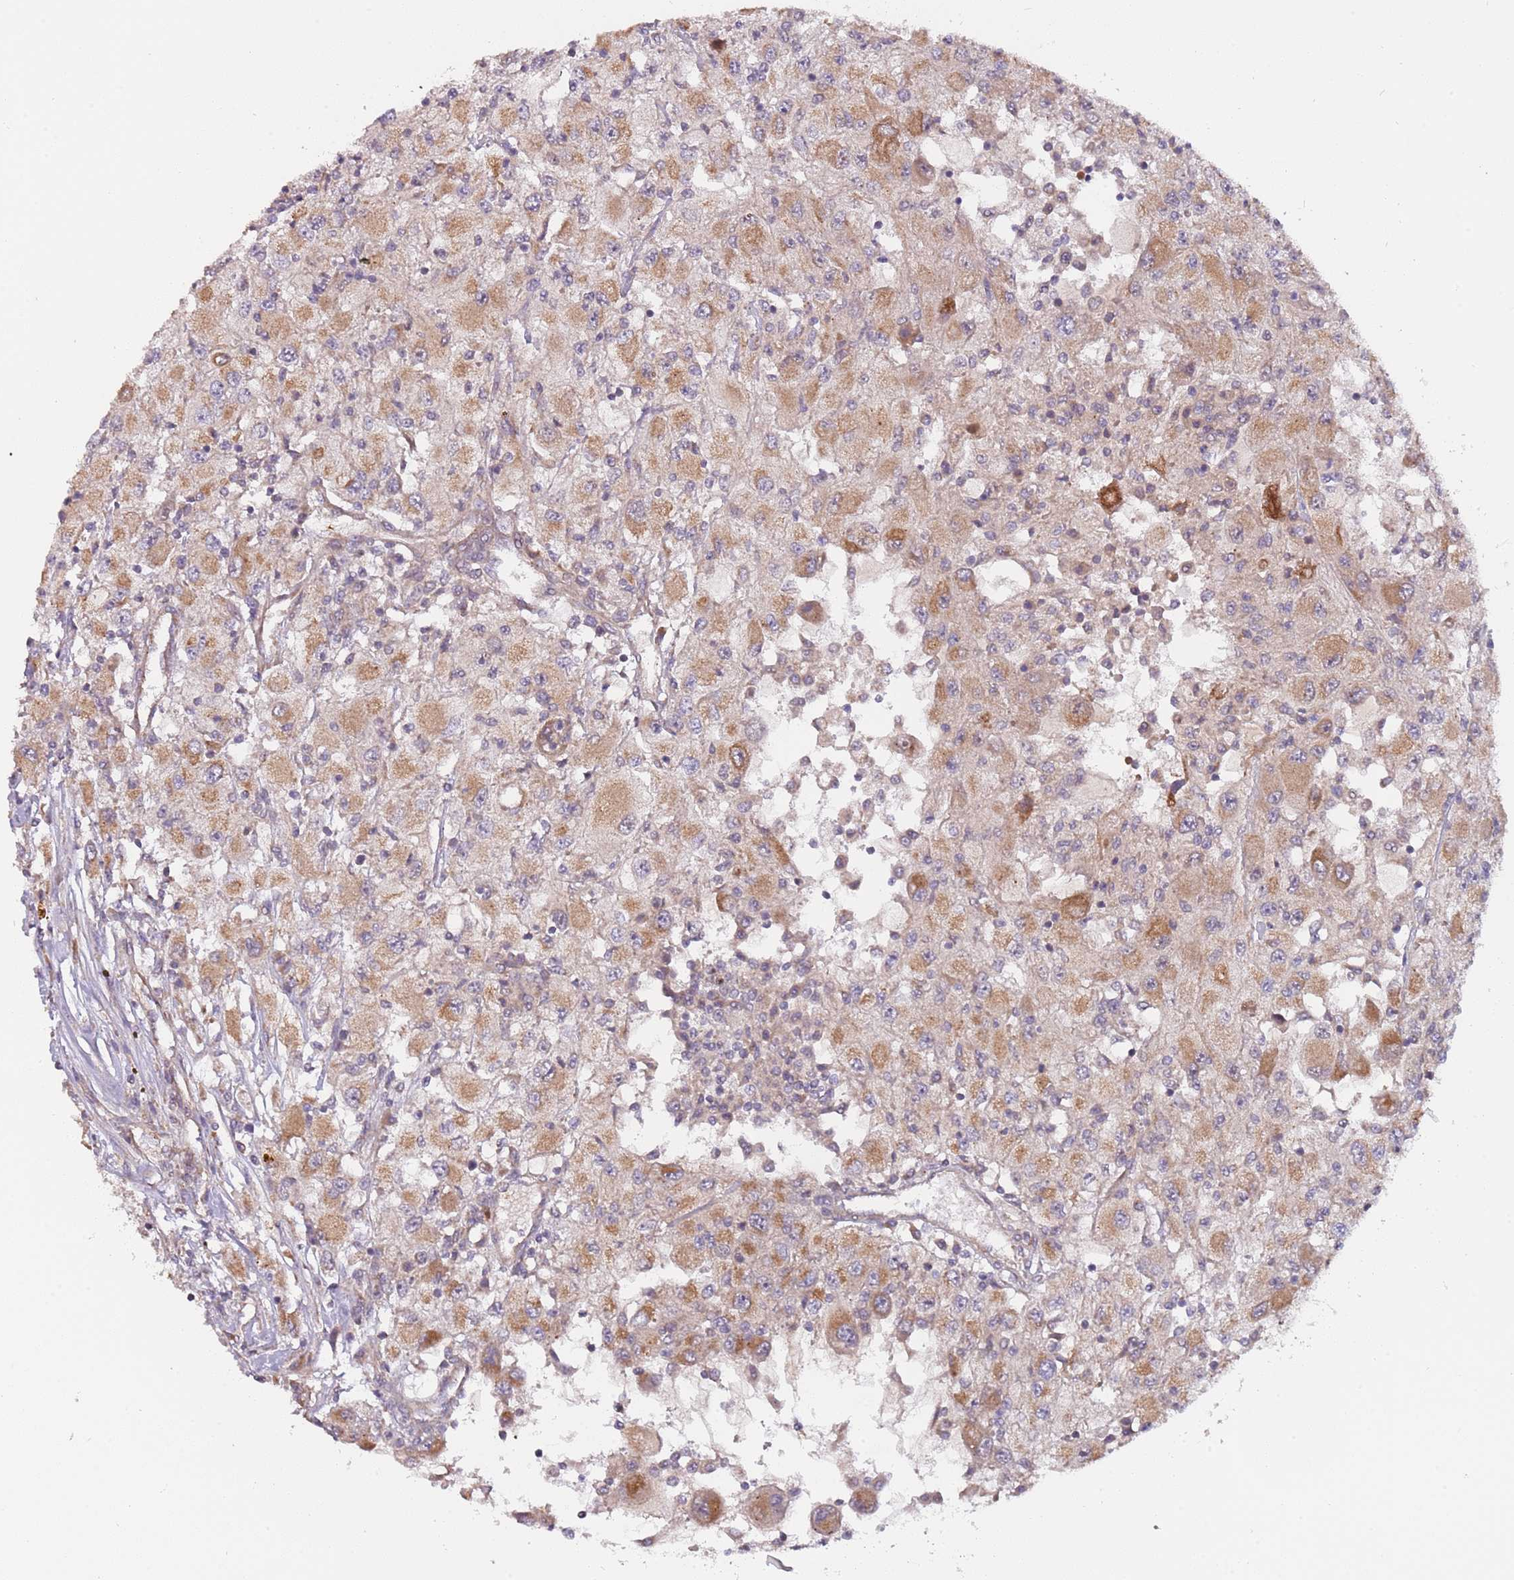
{"staining": {"intensity": "moderate", "quantity": "25%-75%", "location": "cytoplasmic/membranous"}, "tissue": "renal cancer", "cell_type": "Tumor cells", "image_type": "cancer", "snomed": [{"axis": "morphology", "description": "Adenocarcinoma, NOS"}, {"axis": "topography", "description": "Kidney"}], "caption": "This photomicrograph shows IHC staining of human renal adenocarcinoma, with medium moderate cytoplasmic/membranous expression in about 25%-75% of tumor cells.", "gene": "RNF181", "patient": {"sex": "female", "age": 67}}